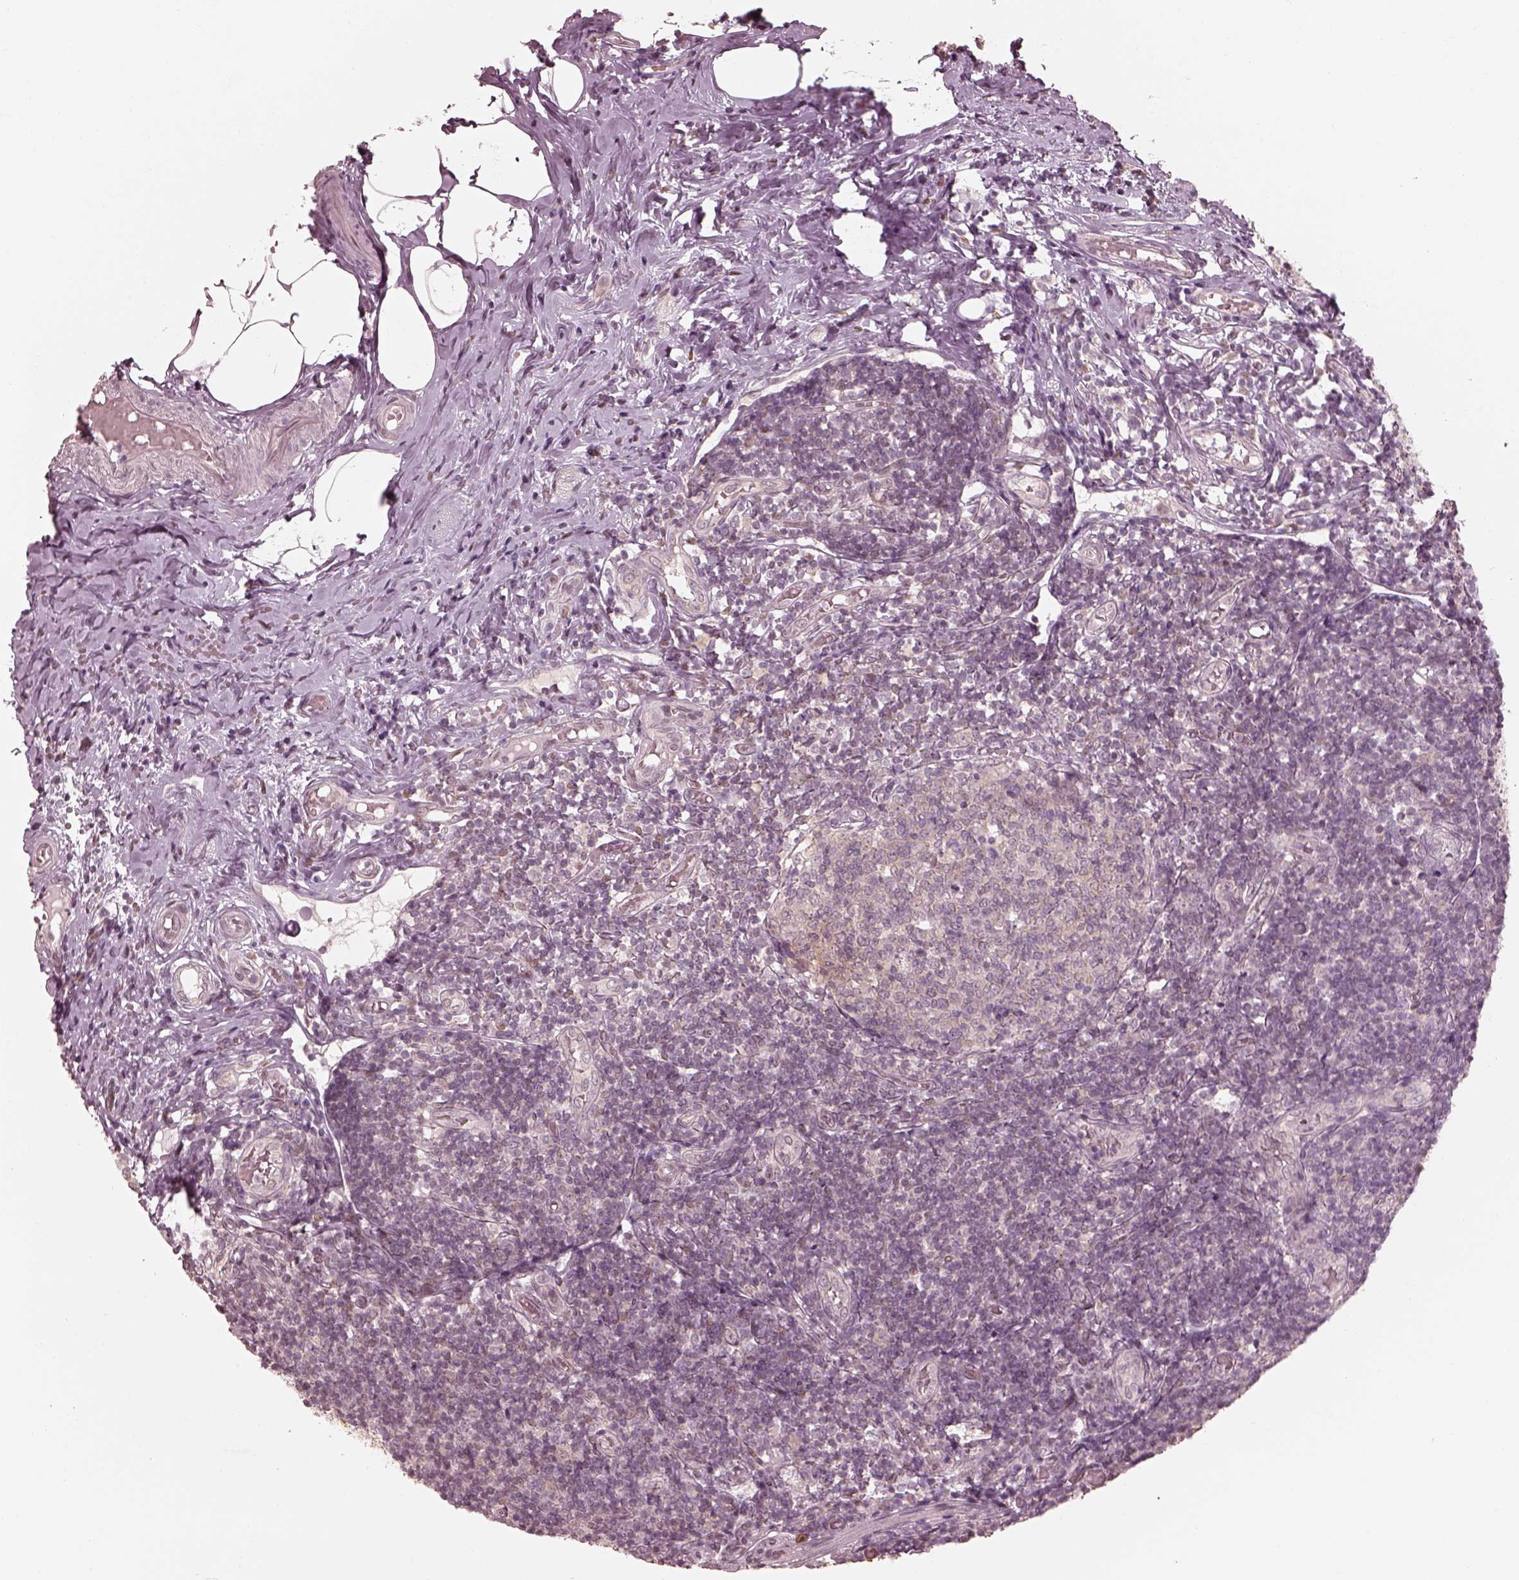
{"staining": {"intensity": "weak", "quantity": ">75%", "location": "cytoplasmic/membranous"}, "tissue": "appendix", "cell_type": "Glandular cells", "image_type": "normal", "snomed": [{"axis": "morphology", "description": "Normal tissue, NOS"}, {"axis": "topography", "description": "Appendix"}], "caption": "Benign appendix shows weak cytoplasmic/membranous staining in approximately >75% of glandular cells, visualized by immunohistochemistry. Ihc stains the protein in brown and the nuclei are stained blue.", "gene": "IQCB1", "patient": {"sex": "female", "age": 32}}